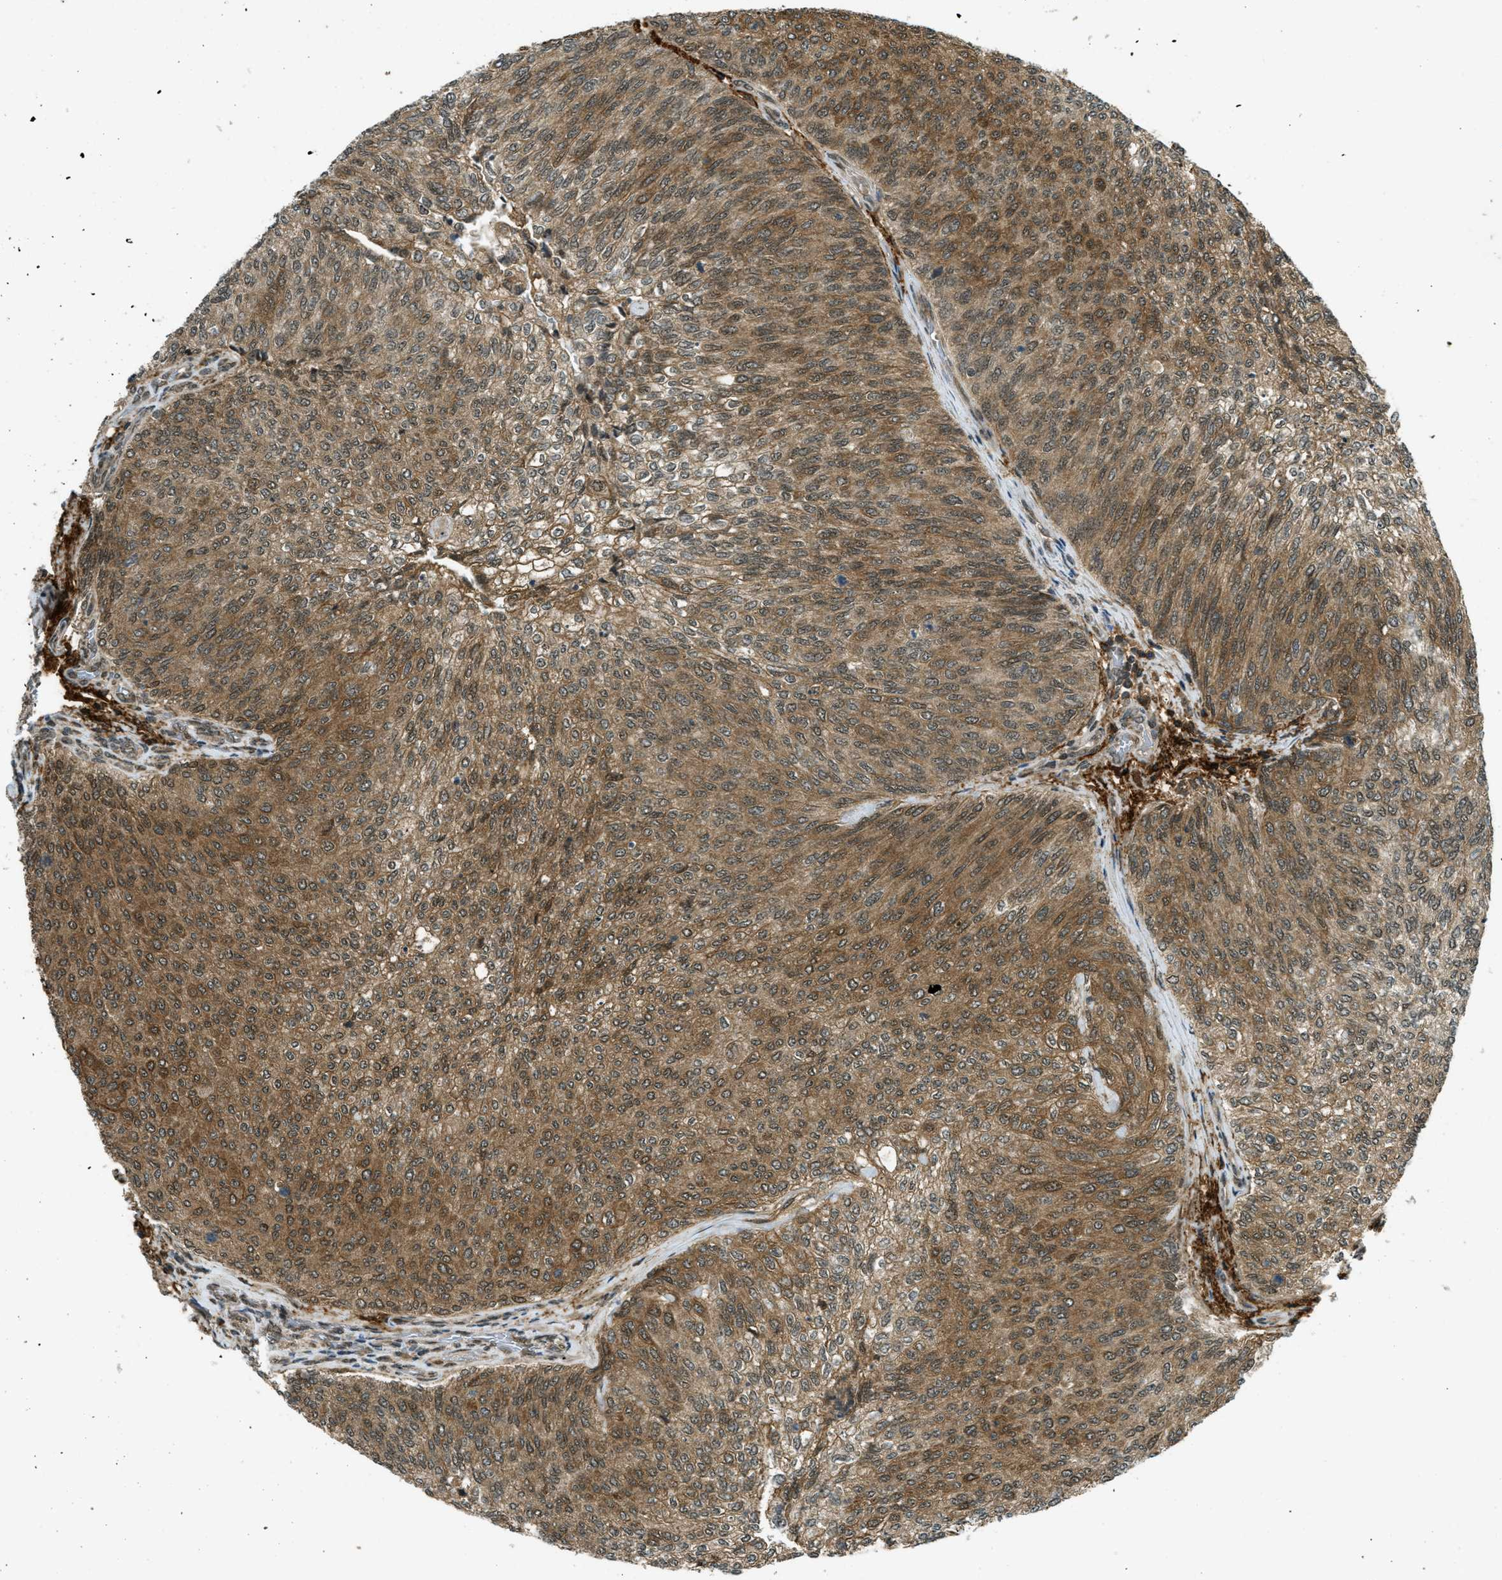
{"staining": {"intensity": "moderate", "quantity": ">75%", "location": "cytoplasmic/membranous"}, "tissue": "urothelial cancer", "cell_type": "Tumor cells", "image_type": "cancer", "snomed": [{"axis": "morphology", "description": "Urothelial carcinoma, Low grade"}, {"axis": "topography", "description": "Urinary bladder"}], "caption": "High-magnification brightfield microscopy of urothelial carcinoma (low-grade) stained with DAB (brown) and counterstained with hematoxylin (blue). tumor cells exhibit moderate cytoplasmic/membranous expression is present in about>75% of cells.", "gene": "EIF2AK3", "patient": {"sex": "female", "age": 79}}